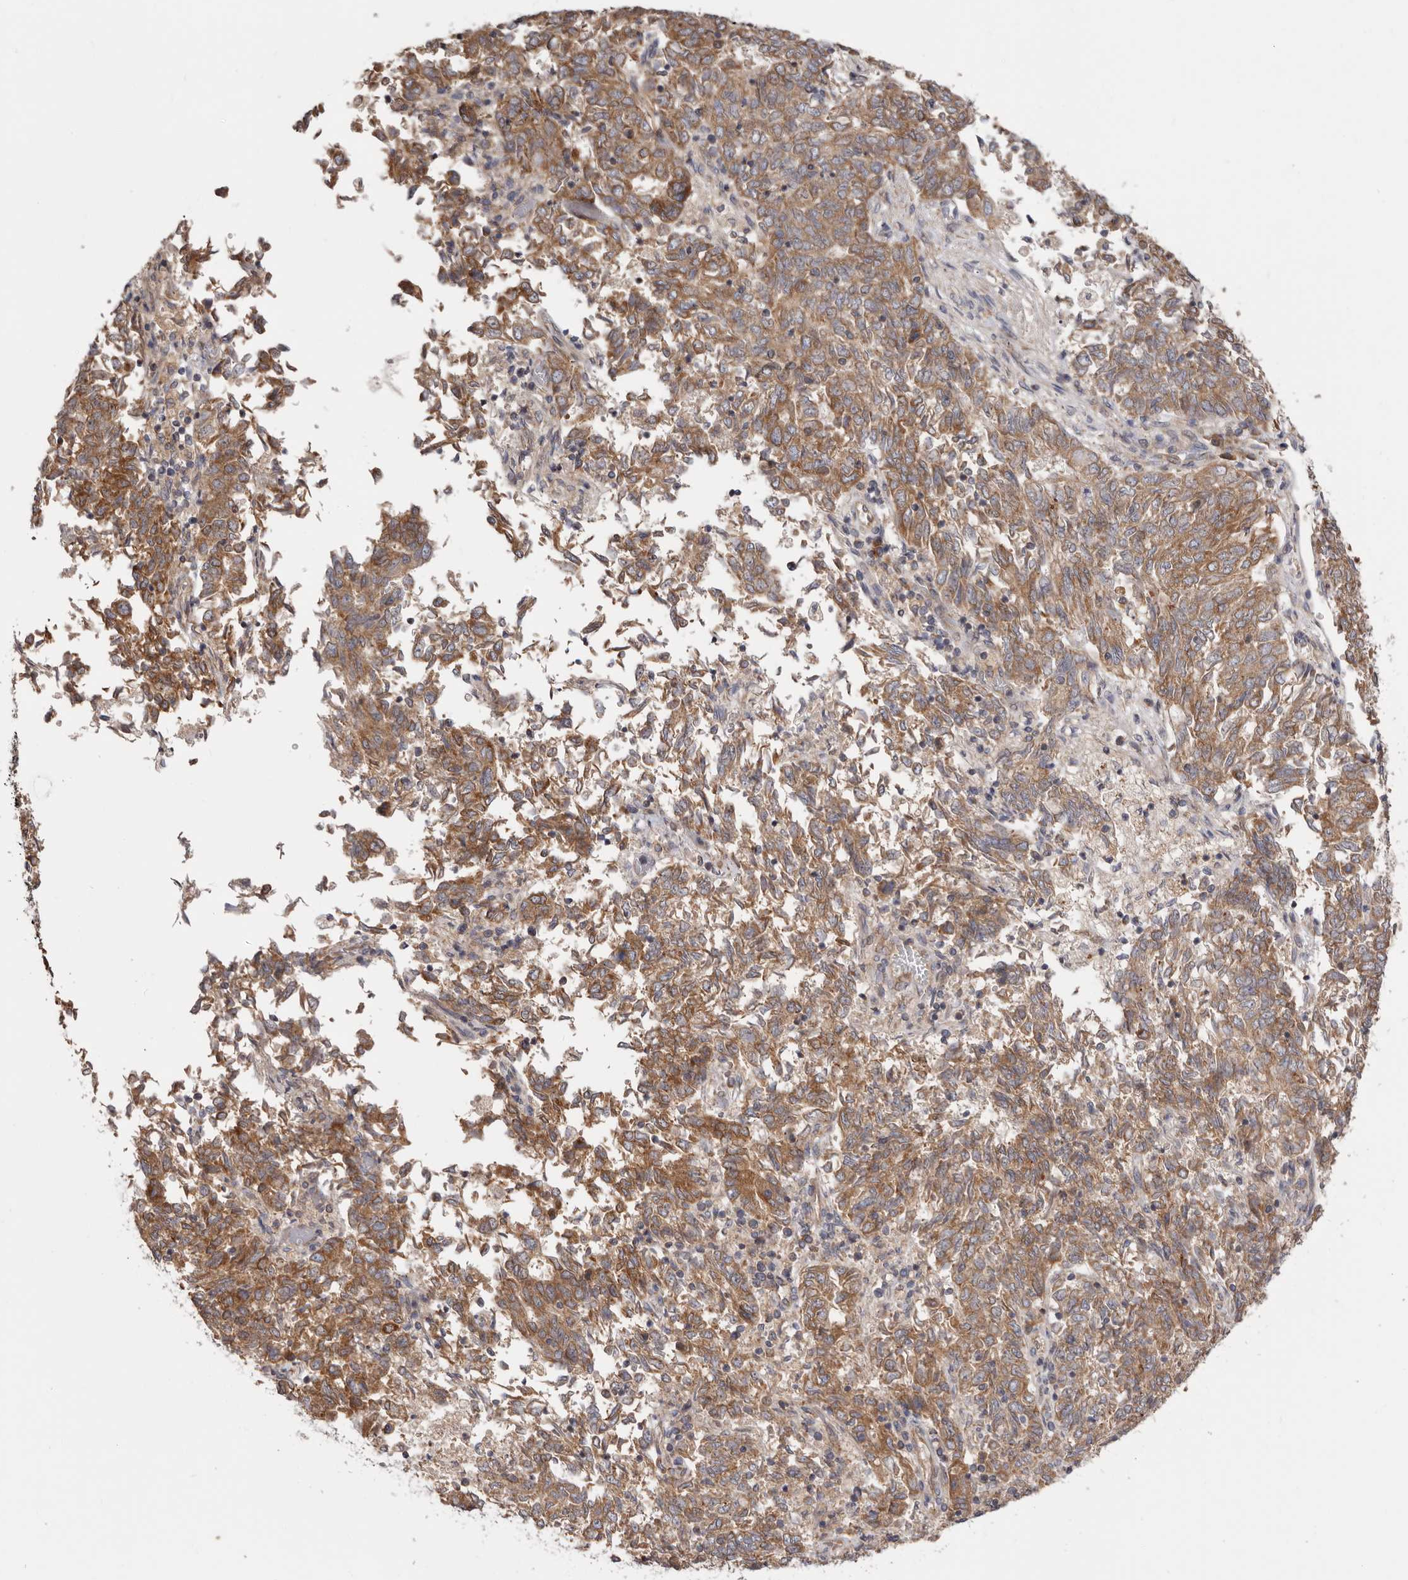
{"staining": {"intensity": "moderate", "quantity": ">75%", "location": "cytoplasmic/membranous"}, "tissue": "endometrial cancer", "cell_type": "Tumor cells", "image_type": "cancer", "snomed": [{"axis": "morphology", "description": "Adenocarcinoma, NOS"}, {"axis": "topography", "description": "Endometrium"}], "caption": "Immunohistochemistry of human endometrial cancer (adenocarcinoma) shows medium levels of moderate cytoplasmic/membranous staining in approximately >75% of tumor cells.", "gene": "TMUB1", "patient": {"sex": "female", "age": 80}}